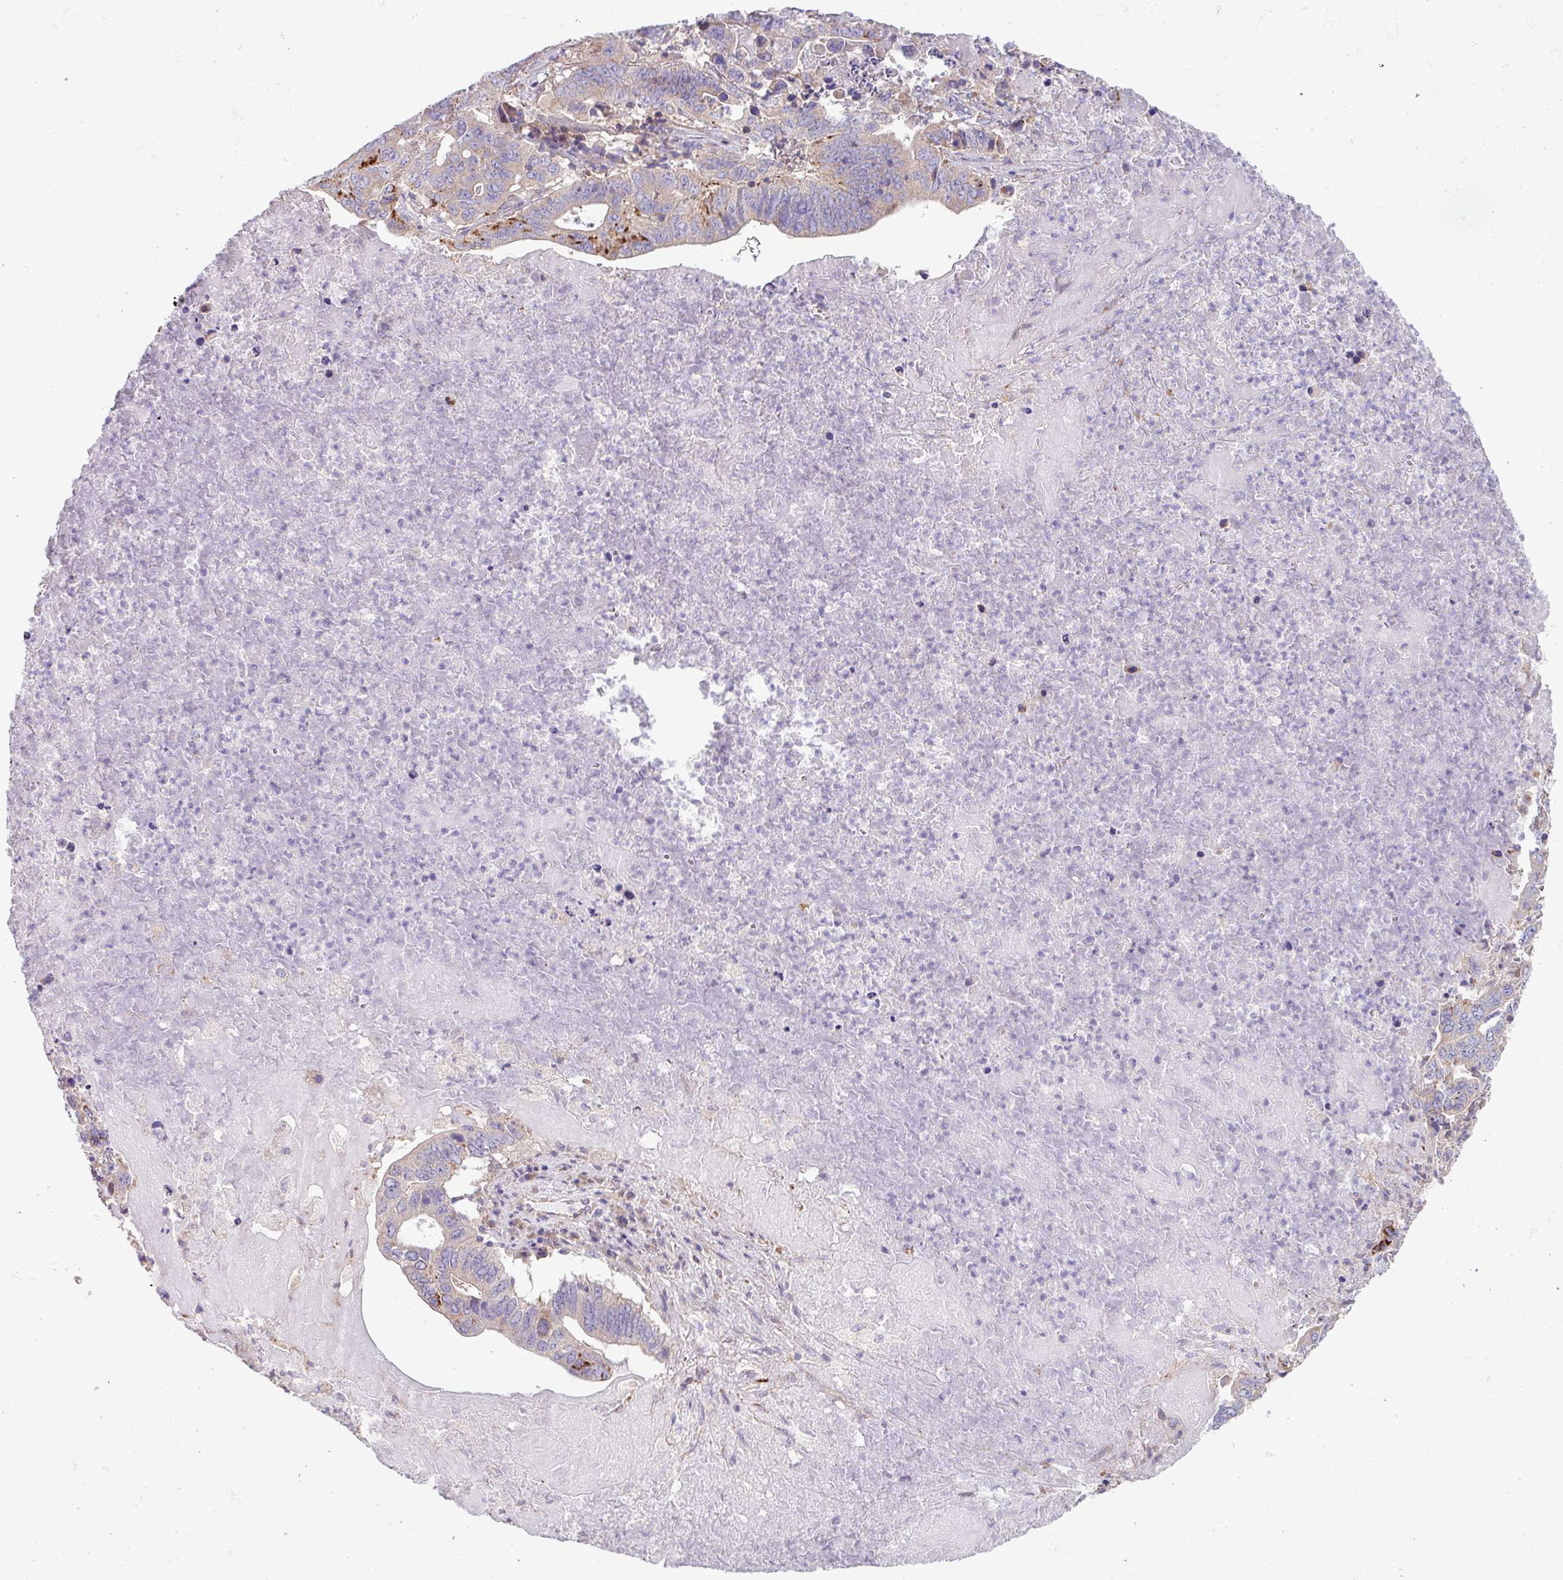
{"staining": {"intensity": "moderate", "quantity": "<25%", "location": "cytoplasmic/membranous"}, "tissue": "lung cancer", "cell_type": "Tumor cells", "image_type": "cancer", "snomed": [{"axis": "morphology", "description": "Adenocarcinoma, NOS"}, {"axis": "topography", "description": "Lung"}], "caption": "Approximately <25% of tumor cells in adenocarcinoma (lung) reveal moderate cytoplasmic/membranous protein staining as visualized by brown immunohistochemical staining.", "gene": "PPM1J", "patient": {"sex": "female", "age": 60}}